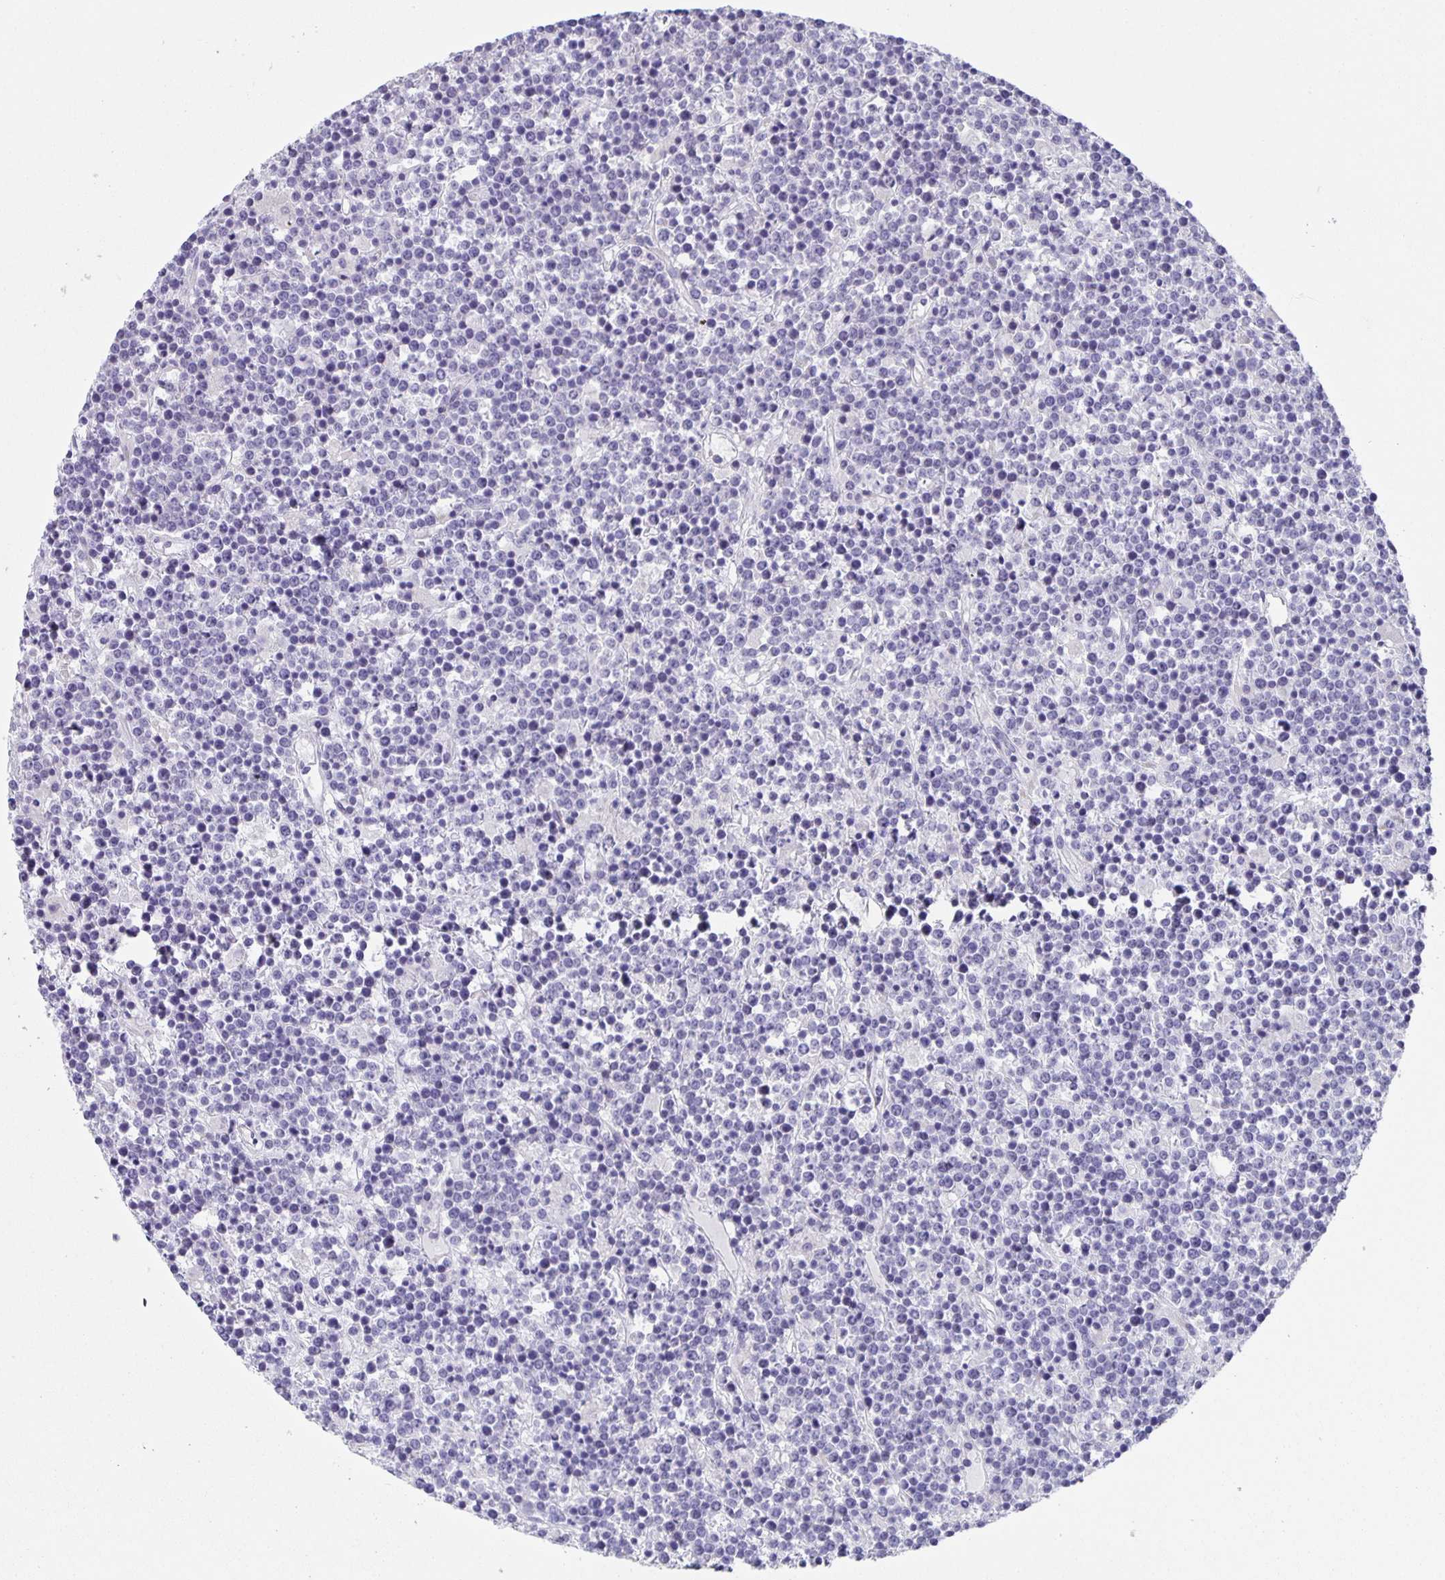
{"staining": {"intensity": "negative", "quantity": "none", "location": "none"}, "tissue": "lymphoma", "cell_type": "Tumor cells", "image_type": "cancer", "snomed": [{"axis": "morphology", "description": "Malignant lymphoma, non-Hodgkin's type, High grade"}, {"axis": "topography", "description": "Ovary"}], "caption": "IHC micrograph of neoplastic tissue: lymphoma stained with DAB (3,3'-diaminobenzidine) demonstrates no significant protein staining in tumor cells.", "gene": "PHRF1", "patient": {"sex": "female", "age": 56}}